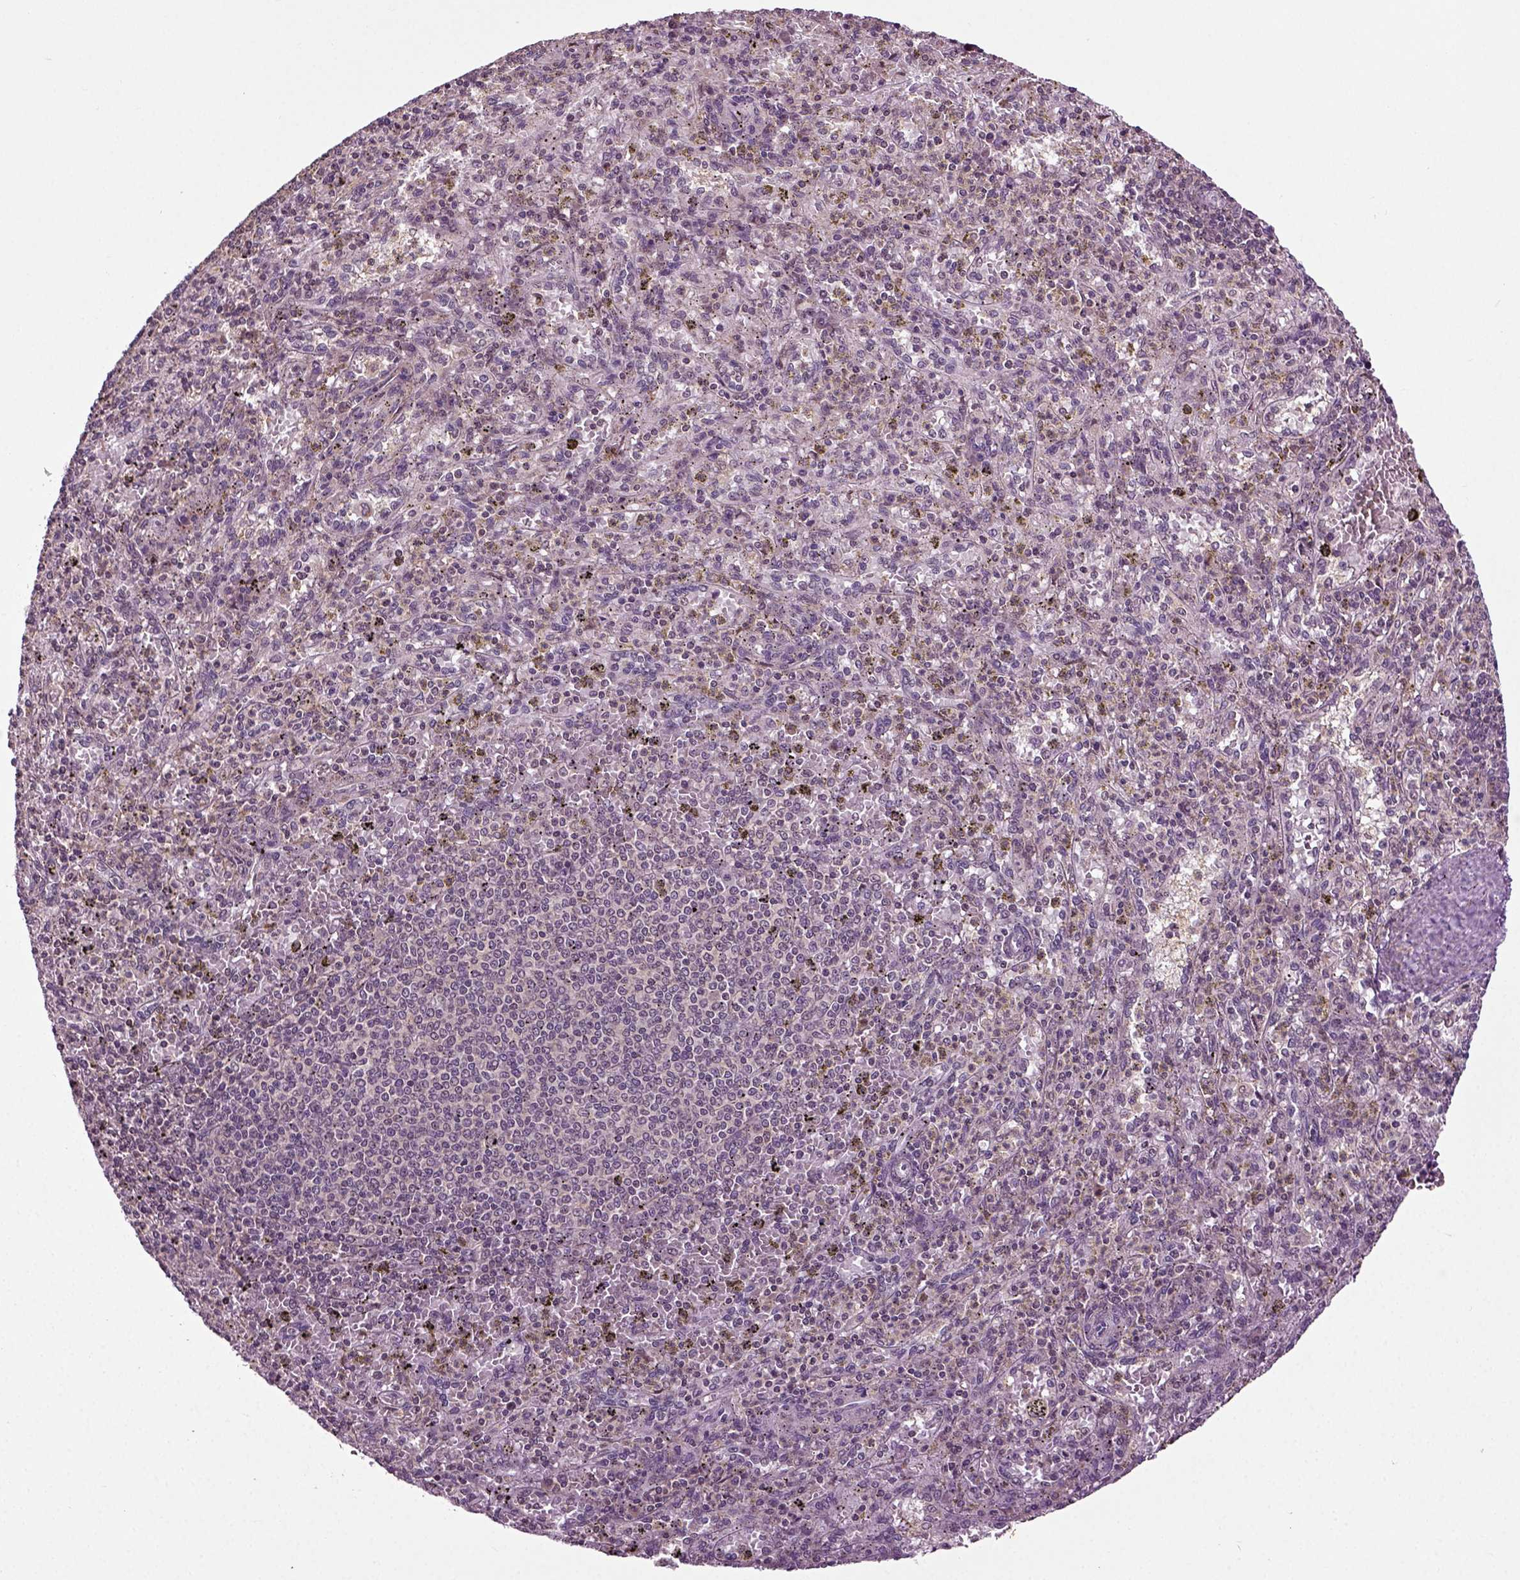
{"staining": {"intensity": "negative", "quantity": "none", "location": "none"}, "tissue": "spleen", "cell_type": "Cells in red pulp", "image_type": "normal", "snomed": [{"axis": "morphology", "description": "Normal tissue, NOS"}, {"axis": "topography", "description": "Spleen"}], "caption": "Cells in red pulp are negative for brown protein staining in benign spleen. The staining was performed using DAB to visualize the protein expression in brown, while the nuclei were stained in blue with hematoxylin (Magnification: 20x).", "gene": "KNSTRN", "patient": {"sex": "male", "age": 60}}